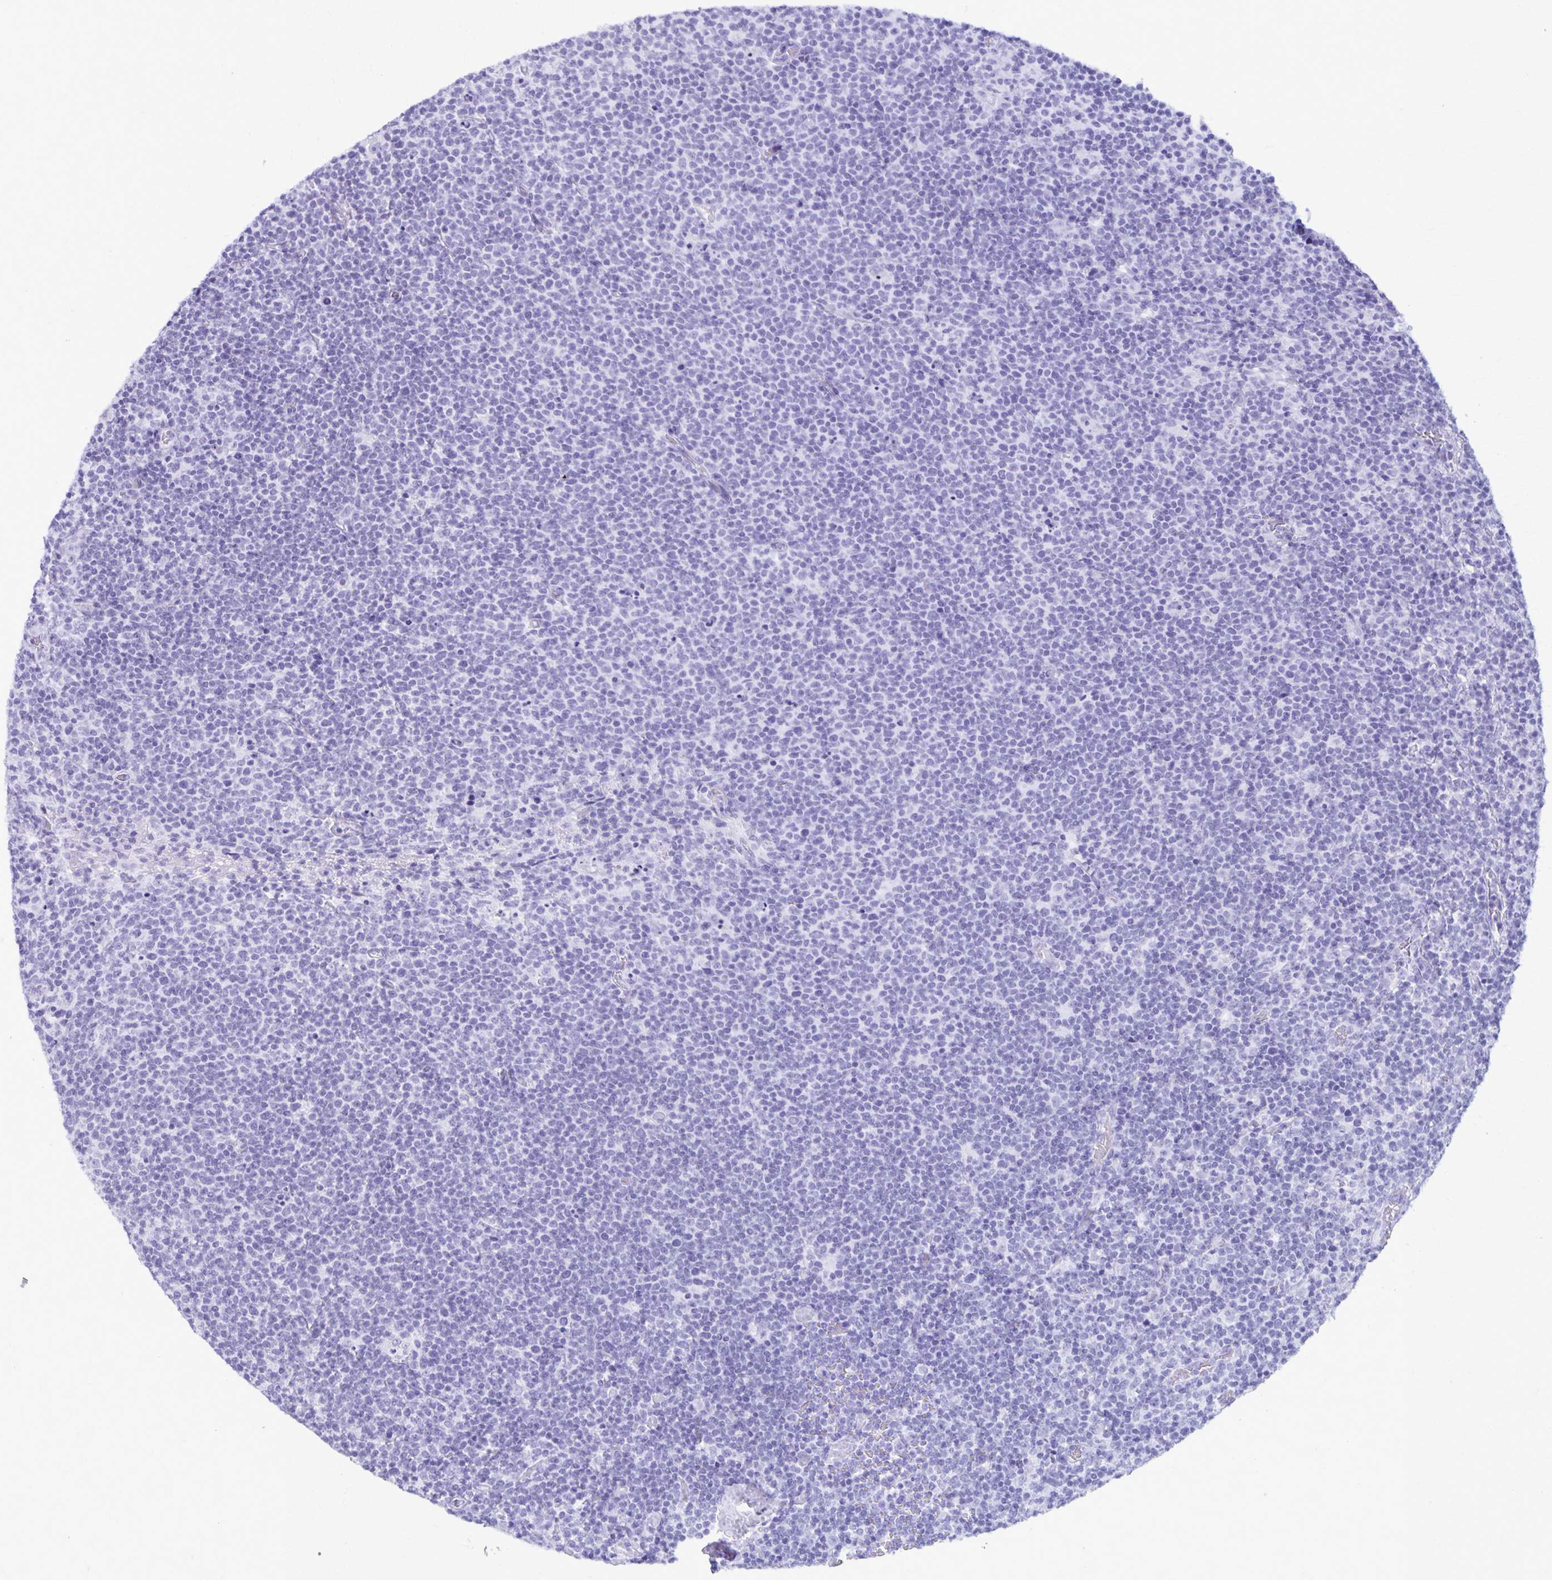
{"staining": {"intensity": "negative", "quantity": "none", "location": "none"}, "tissue": "lymphoma", "cell_type": "Tumor cells", "image_type": "cancer", "snomed": [{"axis": "morphology", "description": "Malignant lymphoma, non-Hodgkin's type, High grade"}, {"axis": "topography", "description": "Lymph node"}], "caption": "A high-resolution image shows immunohistochemistry (IHC) staining of malignant lymphoma, non-Hodgkin's type (high-grade), which demonstrates no significant staining in tumor cells.", "gene": "DEFA5", "patient": {"sex": "male", "age": 61}}